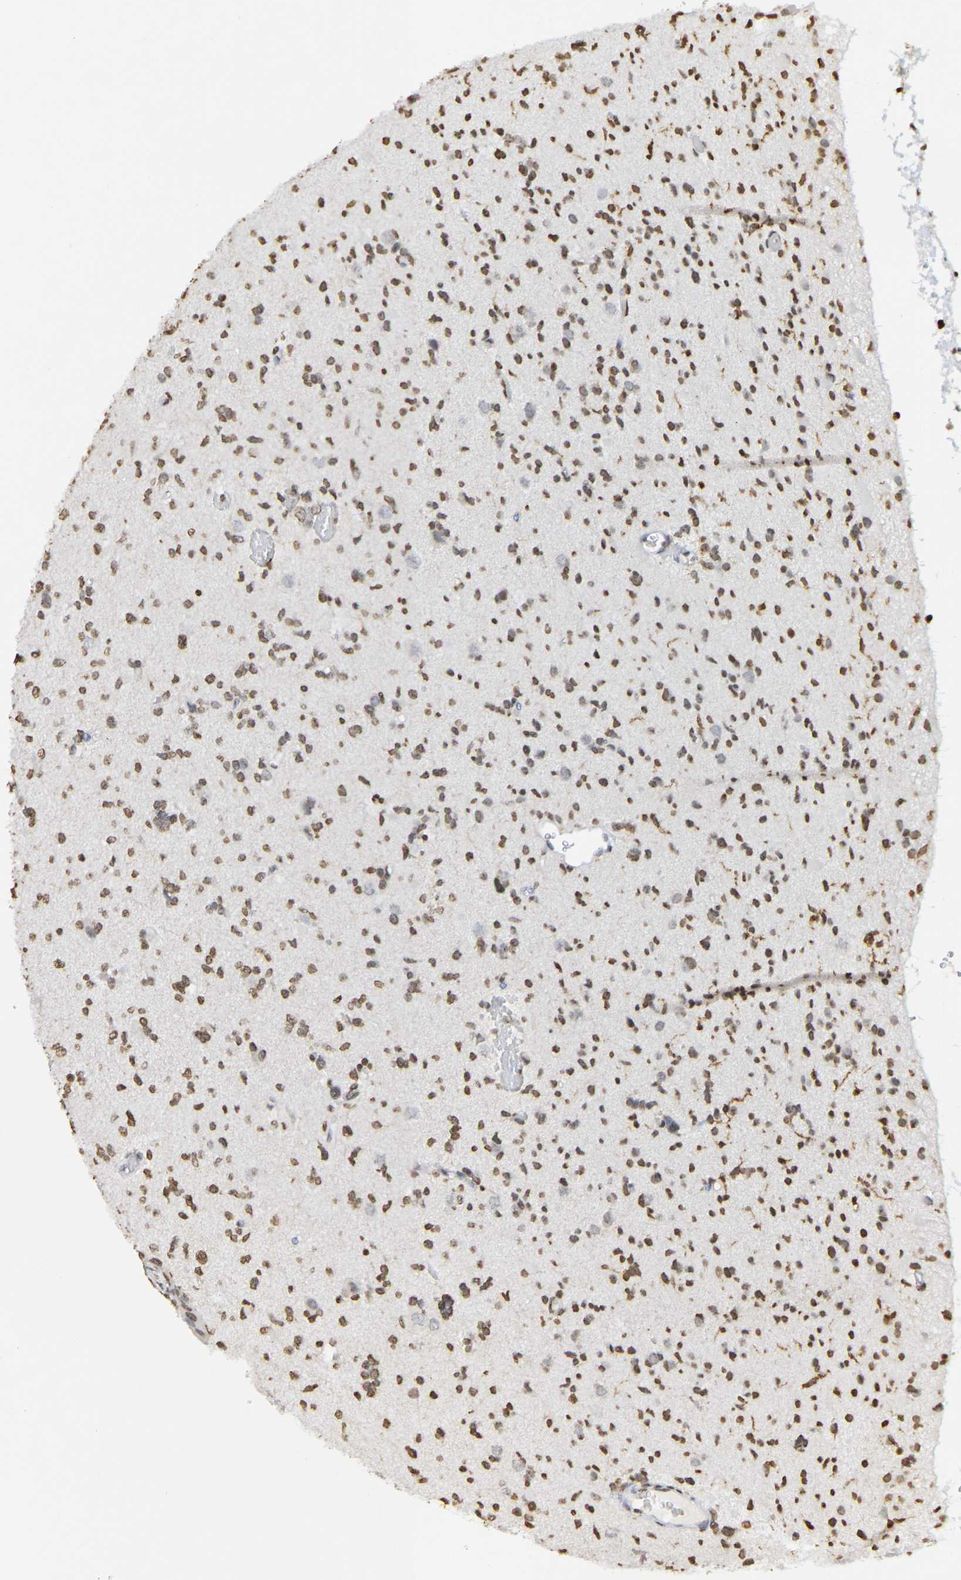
{"staining": {"intensity": "moderate", "quantity": ">75%", "location": "nuclear"}, "tissue": "glioma", "cell_type": "Tumor cells", "image_type": "cancer", "snomed": [{"axis": "morphology", "description": "Glioma, malignant, Low grade"}, {"axis": "topography", "description": "Brain"}], "caption": "Malignant glioma (low-grade) stained with a protein marker exhibits moderate staining in tumor cells.", "gene": "ATF4", "patient": {"sex": "female", "age": 22}}